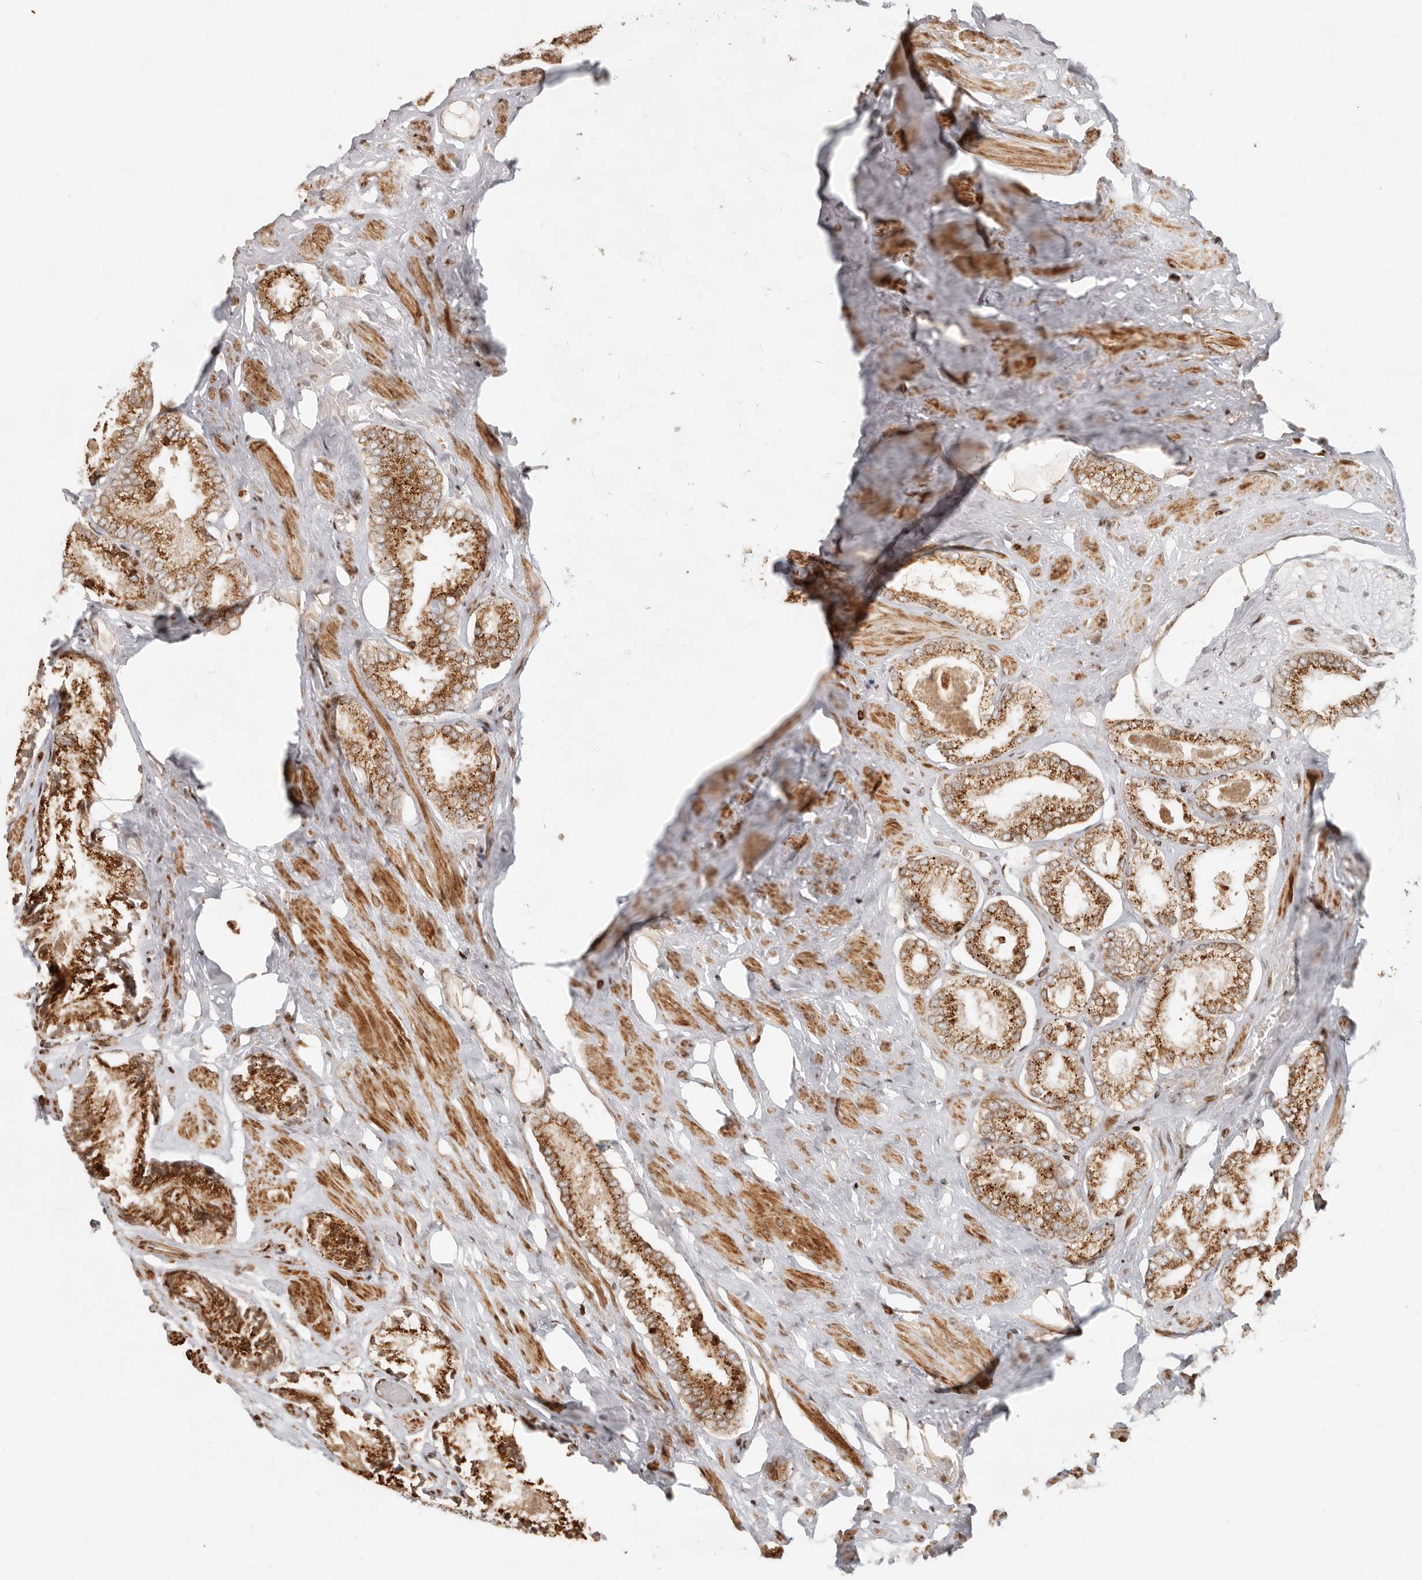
{"staining": {"intensity": "moderate", "quantity": ">75%", "location": "cytoplasmic/membranous"}, "tissue": "prostate cancer", "cell_type": "Tumor cells", "image_type": "cancer", "snomed": [{"axis": "morphology", "description": "Adenocarcinoma, Low grade"}, {"axis": "topography", "description": "Prostate"}], "caption": "Immunohistochemical staining of prostate cancer shows medium levels of moderate cytoplasmic/membranous protein expression in approximately >75% of tumor cells.", "gene": "TRIM4", "patient": {"sex": "male", "age": 71}}